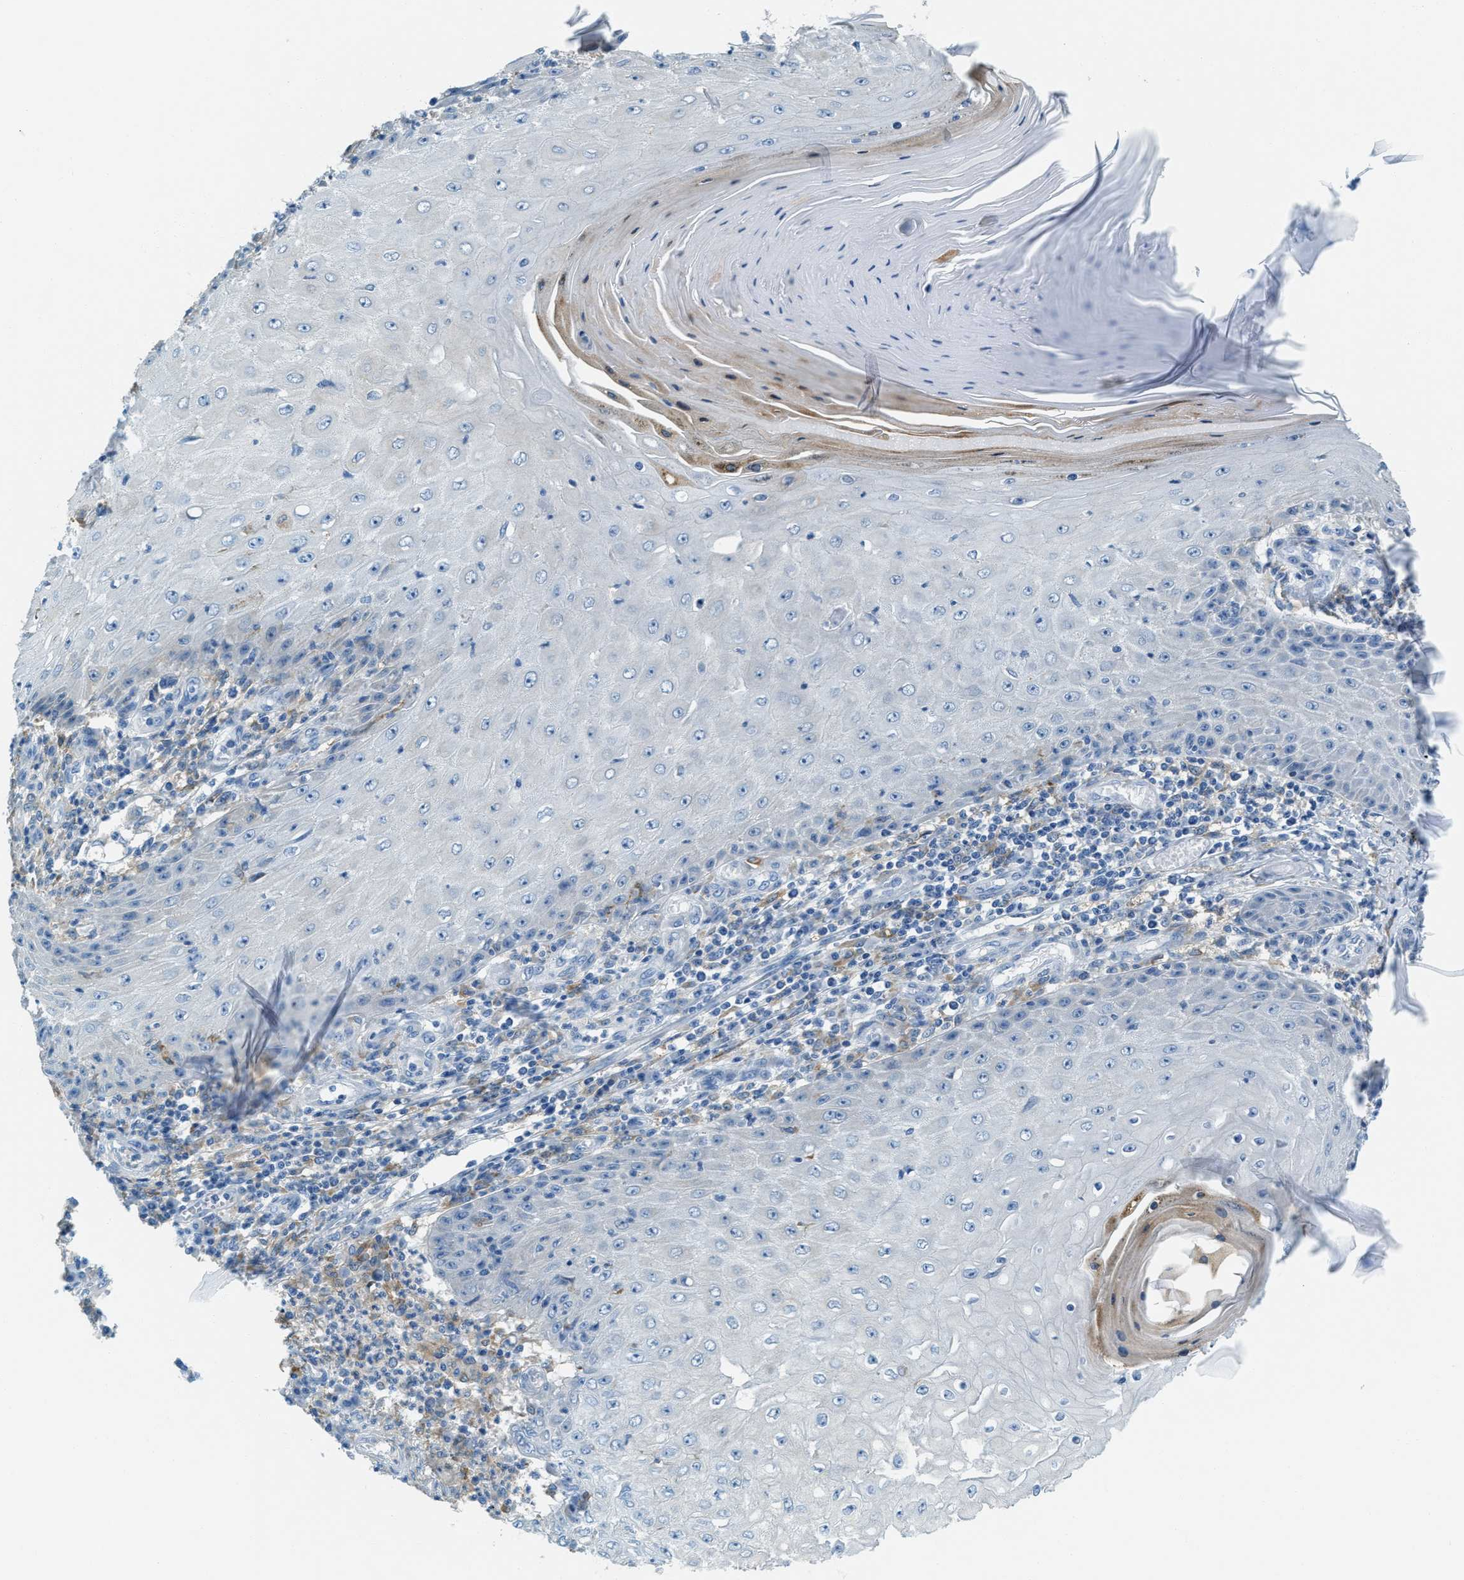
{"staining": {"intensity": "negative", "quantity": "none", "location": "none"}, "tissue": "skin cancer", "cell_type": "Tumor cells", "image_type": "cancer", "snomed": [{"axis": "morphology", "description": "Squamous cell carcinoma, NOS"}, {"axis": "topography", "description": "Skin"}], "caption": "The immunohistochemistry (IHC) histopathology image has no significant expression in tumor cells of skin squamous cell carcinoma tissue.", "gene": "MATCAP2", "patient": {"sex": "female", "age": 73}}